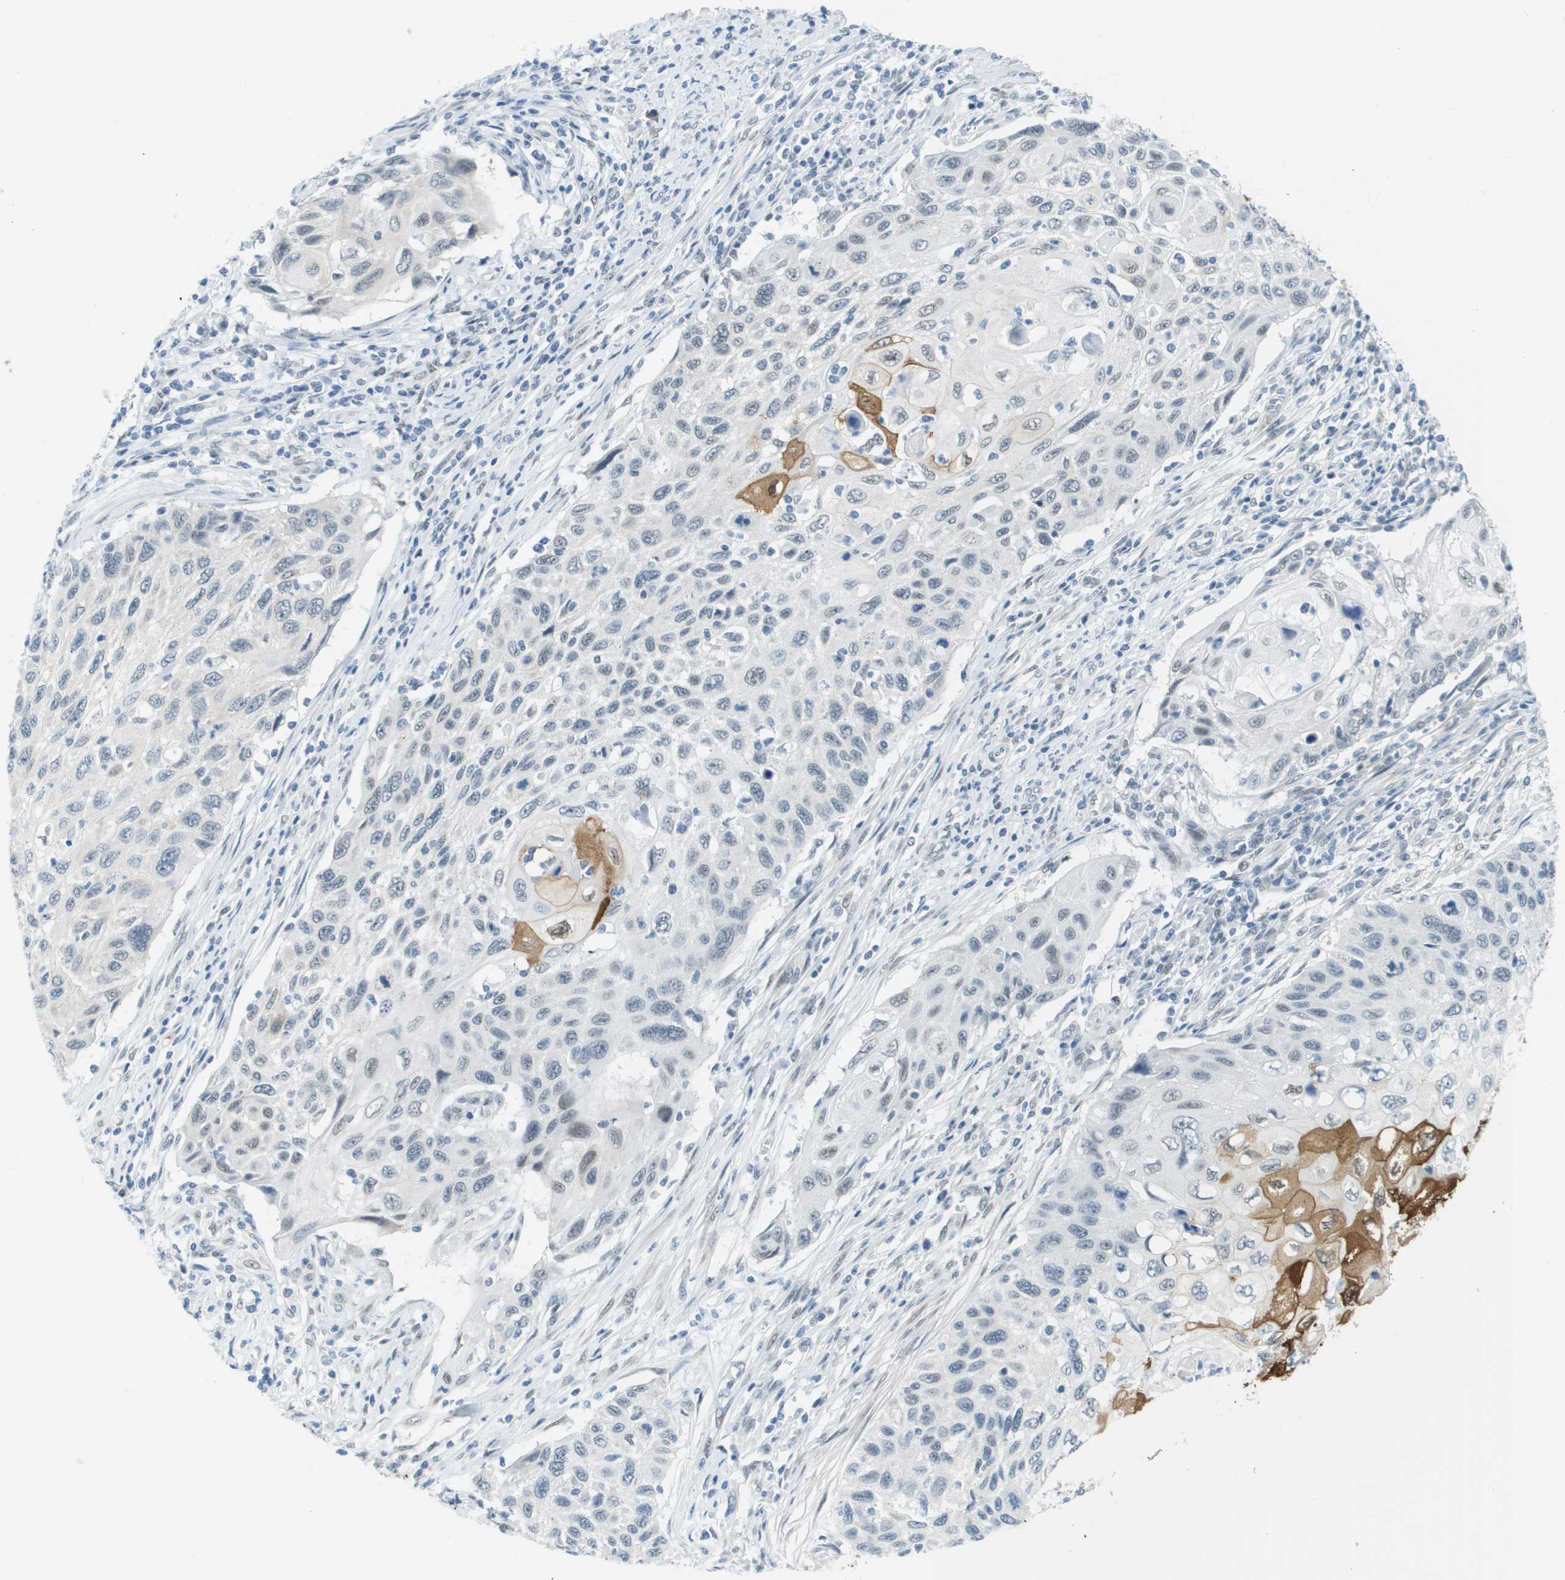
{"staining": {"intensity": "negative", "quantity": "none", "location": "none"}, "tissue": "cervical cancer", "cell_type": "Tumor cells", "image_type": "cancer", "snomed": [{"axis": "morphology", "description": "Squamous cell carcinoma, NOS"}, {"axis": "topography", "description": "Cervix"}], "caption": "An immunohistochemistry (IHC) photomicrograph of cervical squamous cell carcinoma is shown. There is no staining in tumor cells of cervical squamous cell carcinoma. (Stains: DAB IHC with hematoxylin counter stain, Microscopy: brightfield microscopy at high magnification).", "gene": "ARID1B", "patient": {"sex": "female", "age": 70}}